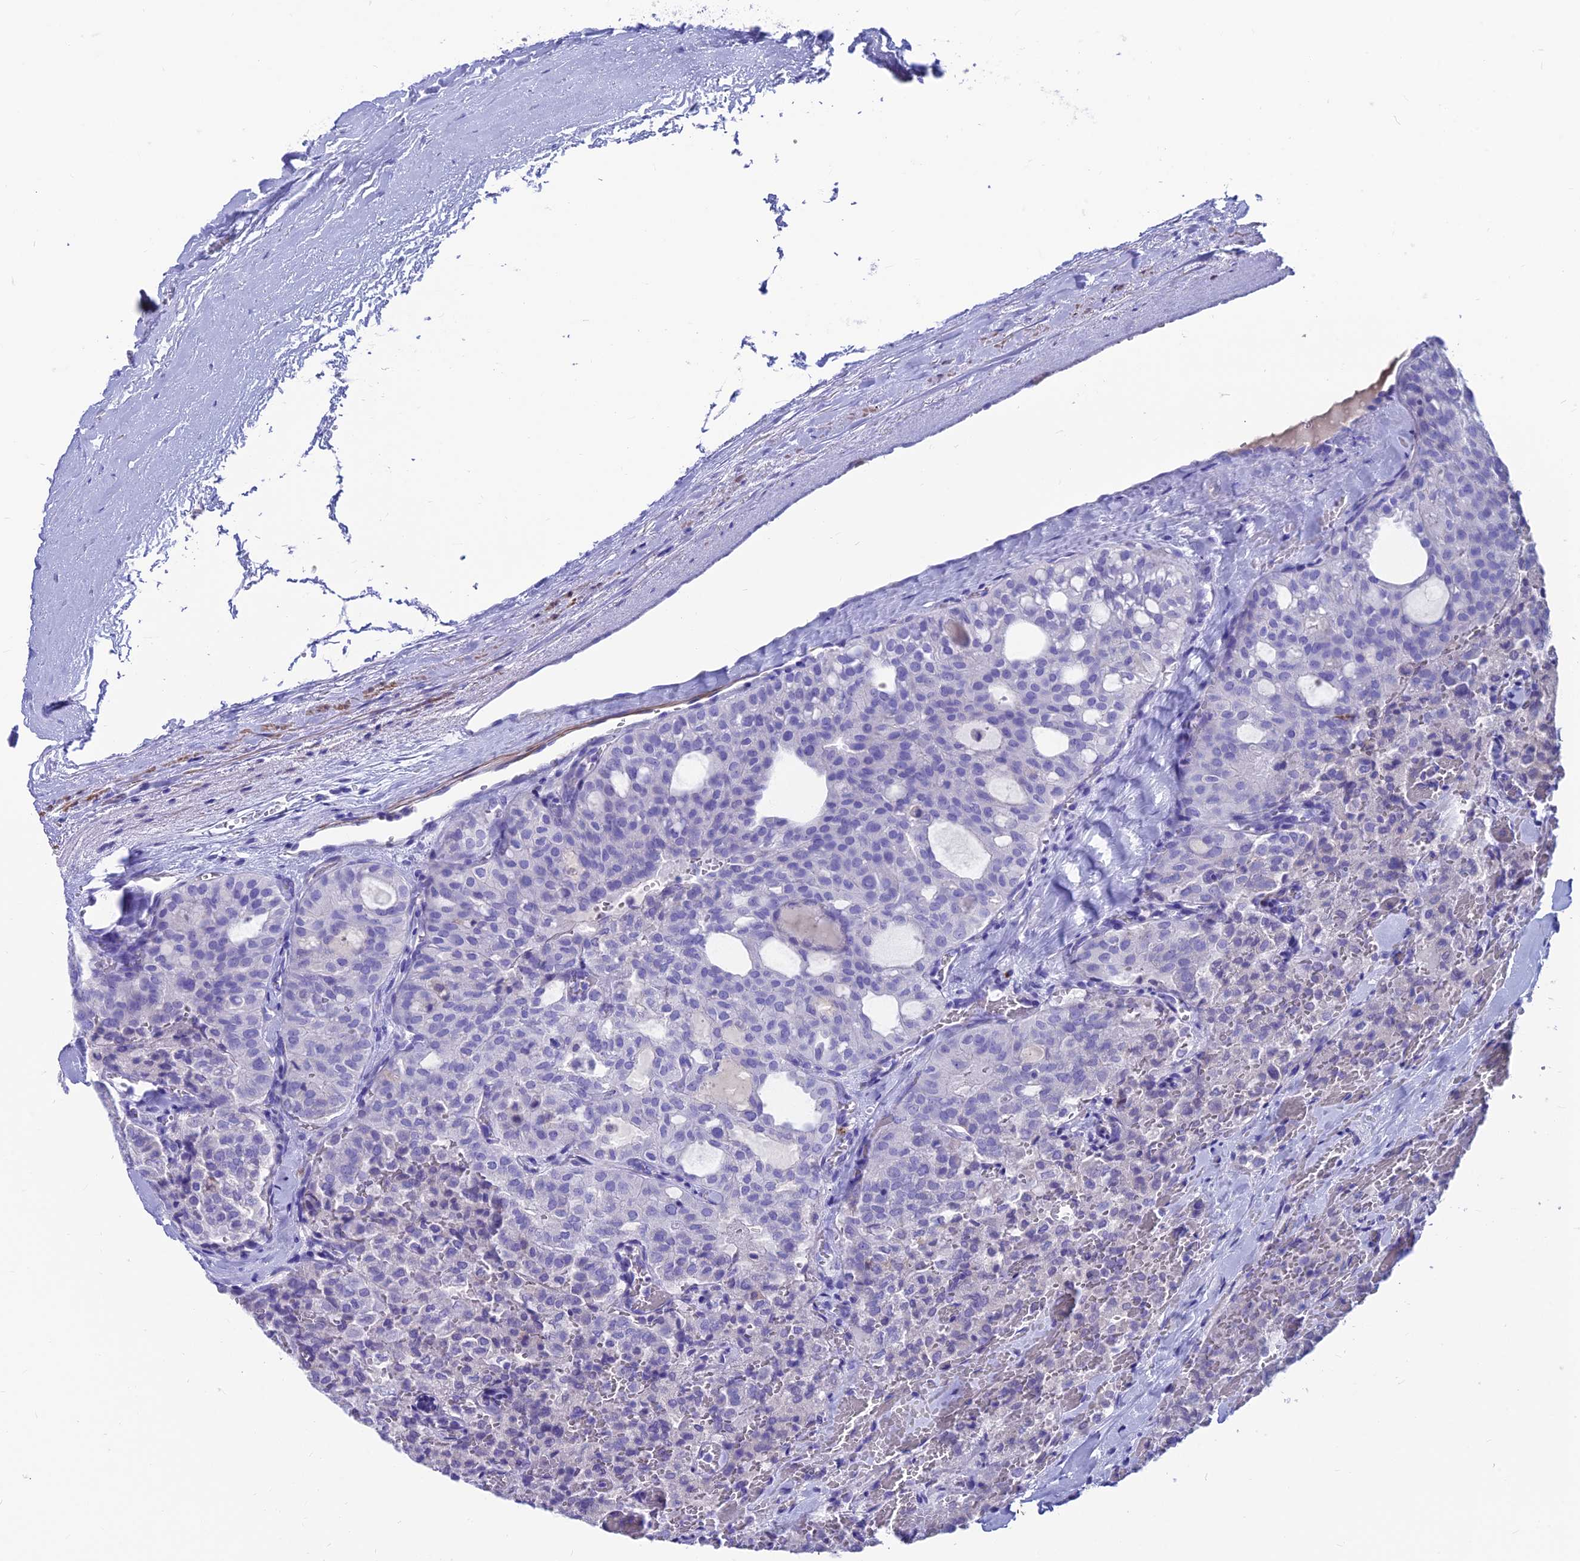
{"staining": {"intensity": "negative", "quantity": "none", "location": "none"}, "tissue": "thyroid cancer", "cell_type": "Tumor cells", "image_type": "cancer", "snomed": [{"axis": "morphology", "description": "Follicular adenoma carcinoma, NOS"}, {"axis": "topography", "description": "Thyroid gland"}], "caption": "DAB (3,3'-diaminobenzidine) immunohistochemical staining of human thyroid follicular adenoma carcinoma displays no significant positivity in tumor cells.", "gene": "GNG11", "patient": {"sex": "male", "age": 75}}